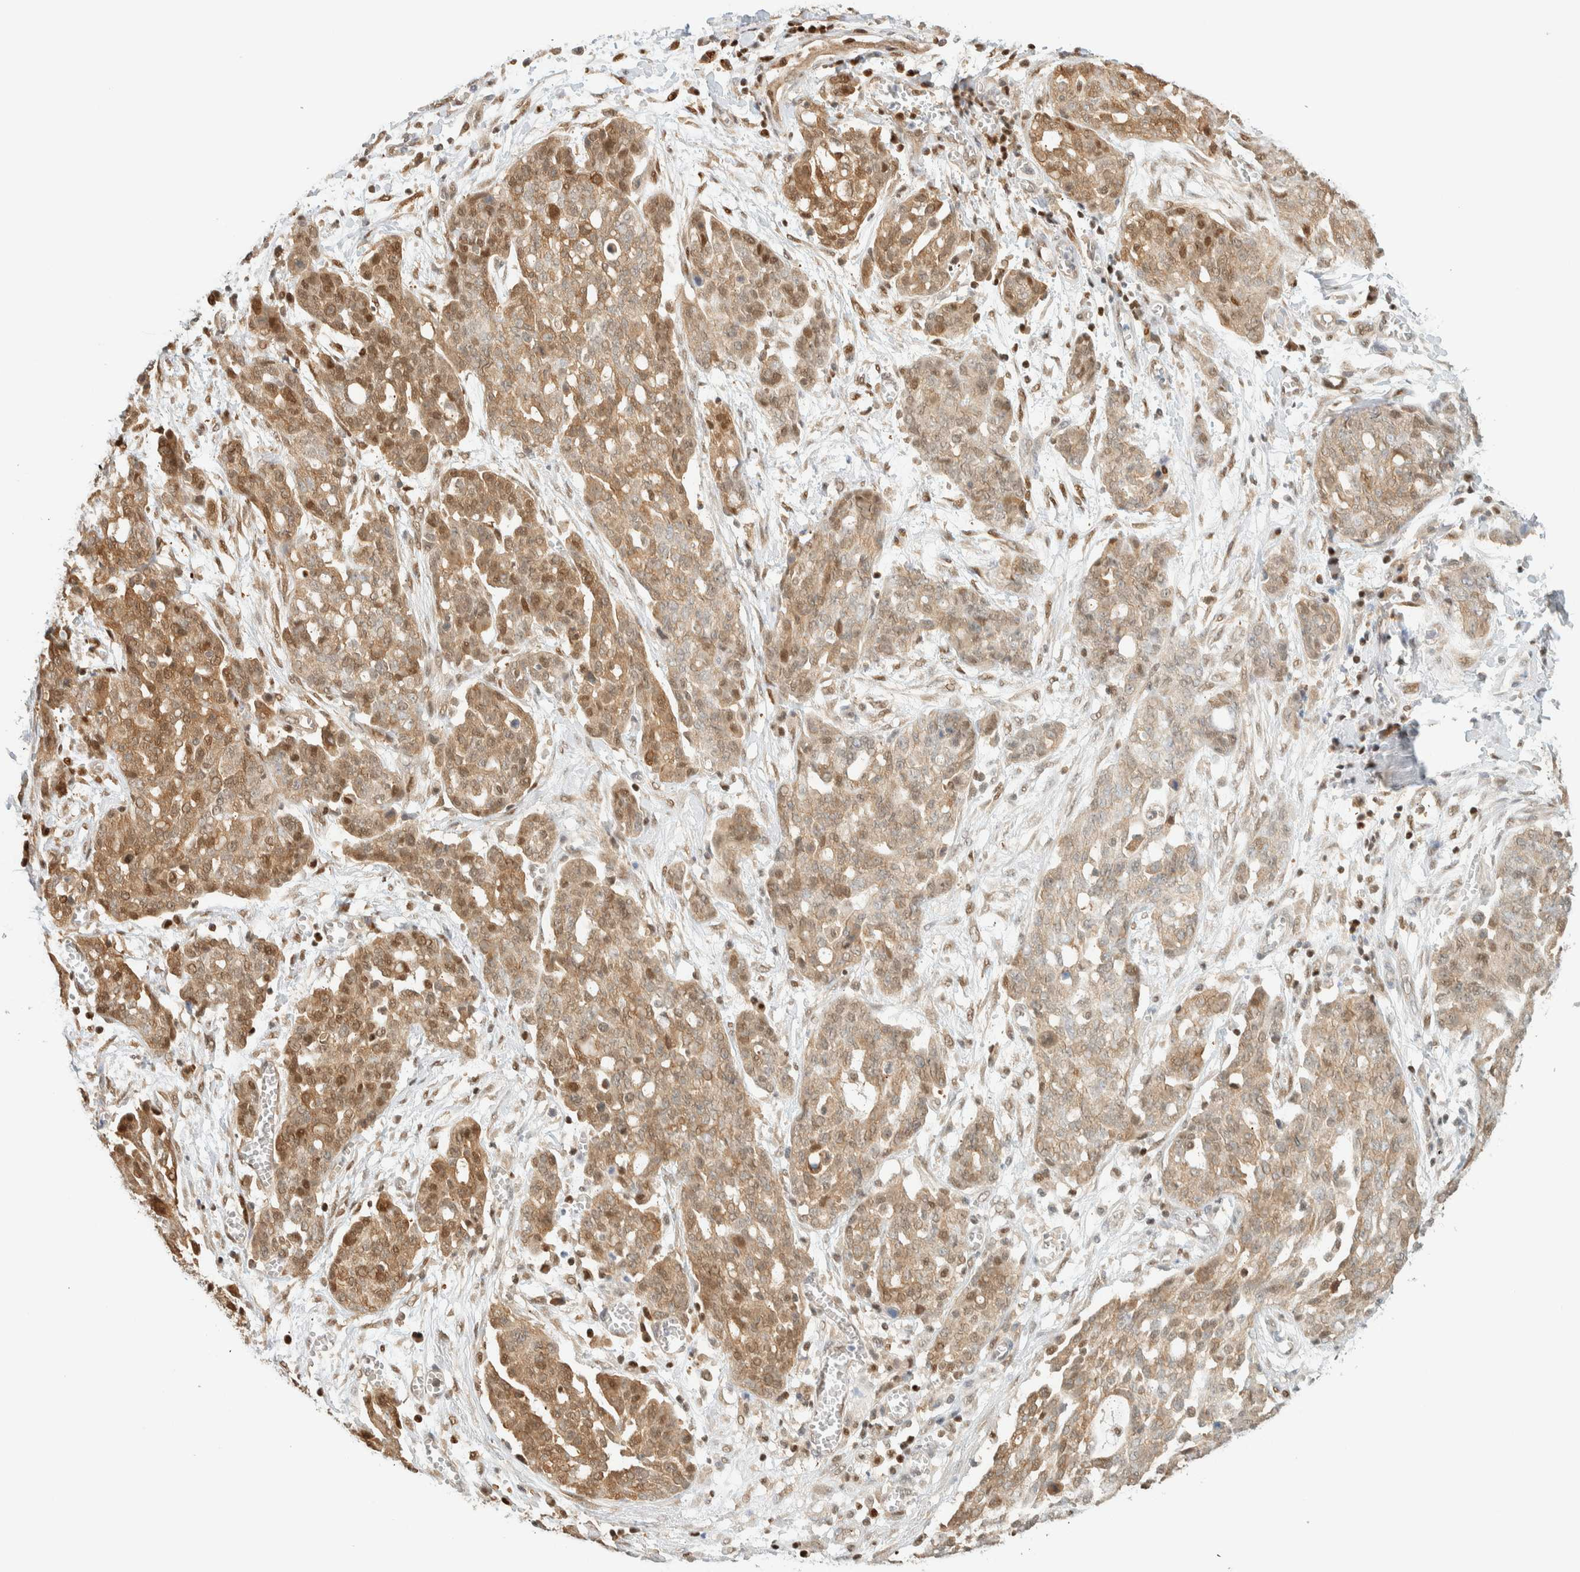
{"staining": {"intensity": "moderate", "quantity": ">75%", "location": "cytoplasmic/membranous,nuclear"}, "tissue": "ovarian cancer", "cell_type": "Tumor cells", "image_type": "cancer", "snomed": [{"axis": "morphology", "description": "Cystadenocarcinoma, serous, NOS"}, {"axis": "topography", "description": "Soft tissue"}, {"axis": "topography", "description": "Ovary"}], "caption": "Immunohistochemical staining of human ovarian serous cystadenocarcinoma displays medium levels of moderate cytoplasmic/membranous and nuclear expression in about >75% of tumor cells. The protein is stained brown, and the nuclei are stained in blue (DAB IHC with brightfield microscopy, high magnification).", "gene": "ZBTB37", "patient": {"sex": "female", "age": 57}}